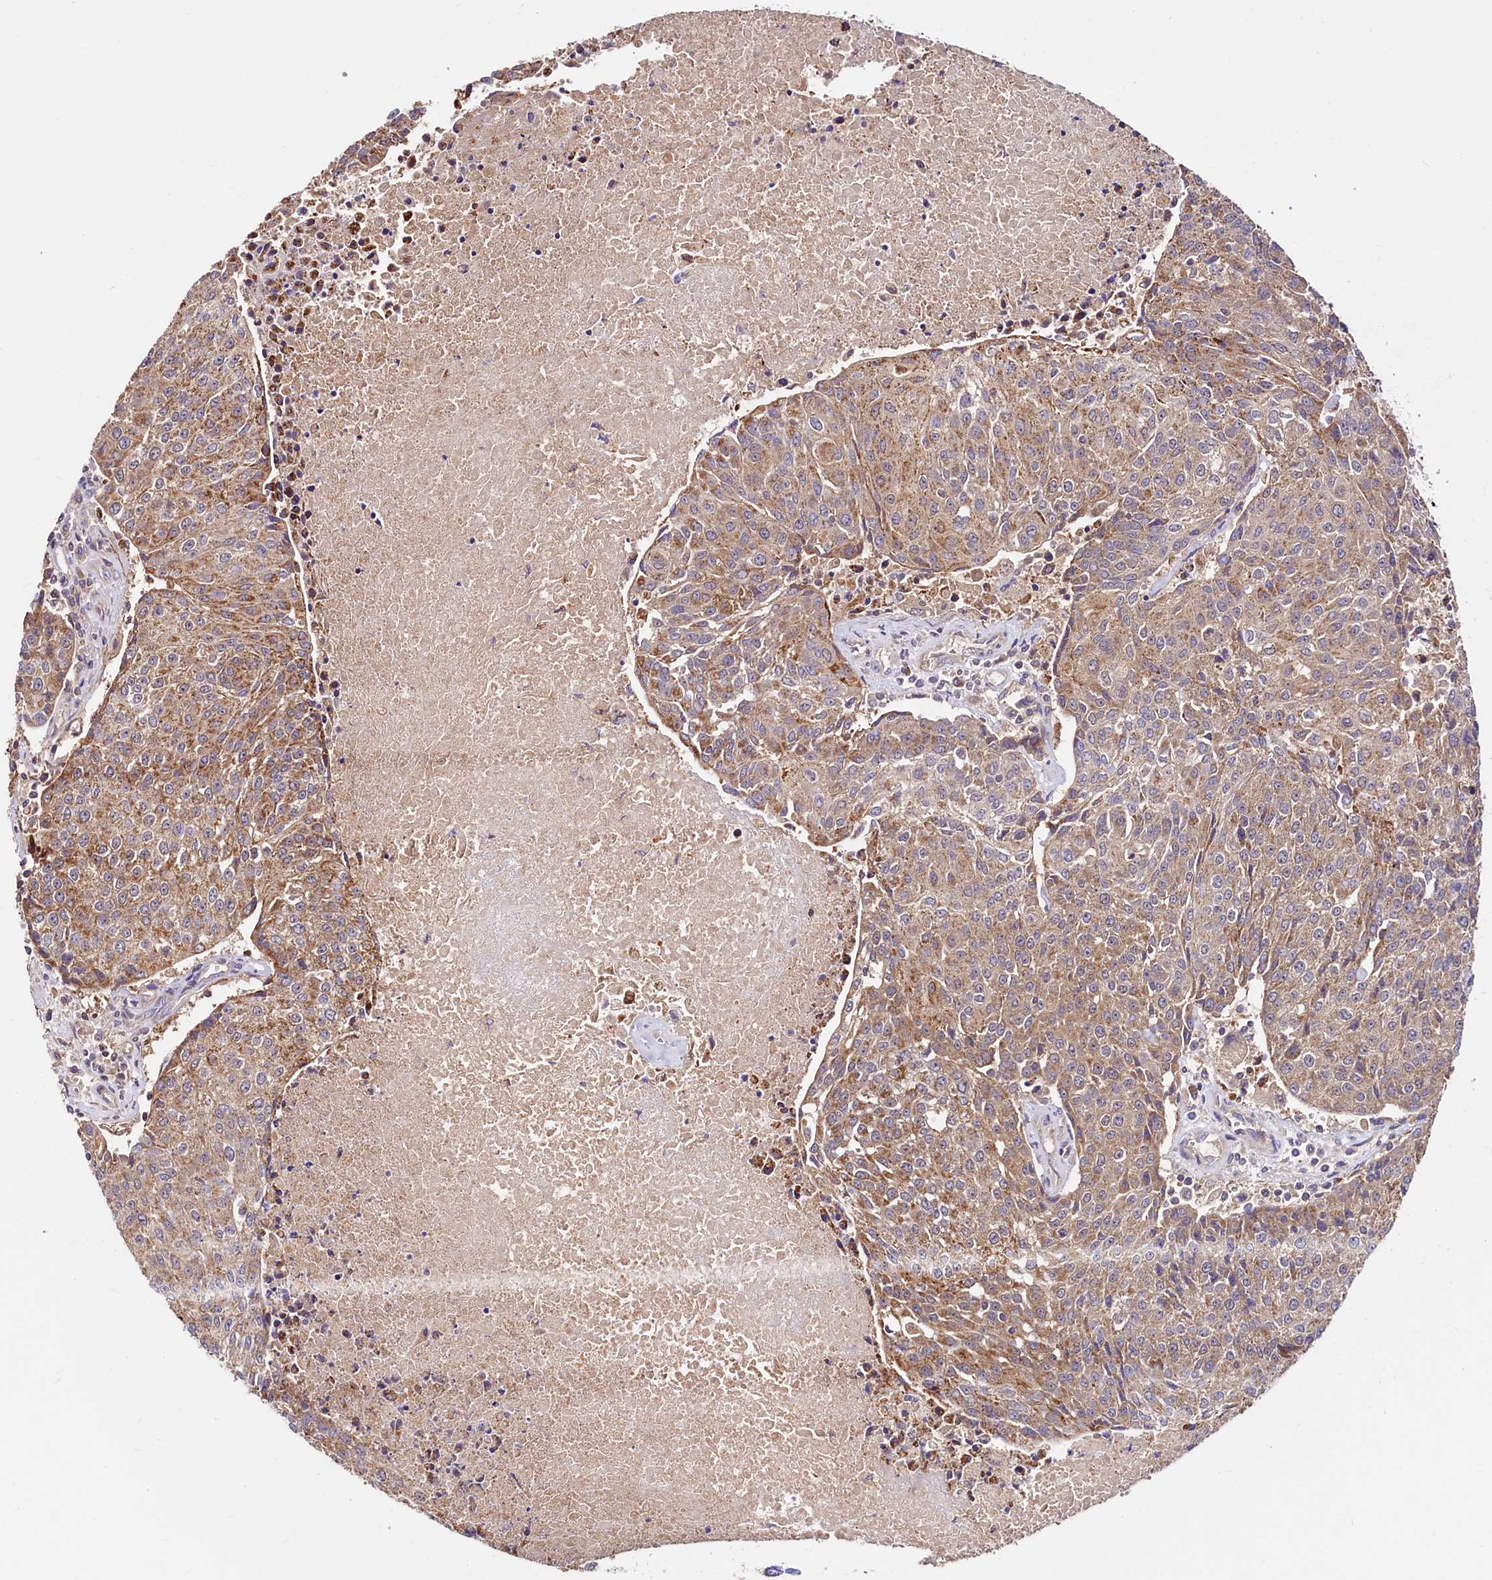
{"staining": {"intensity": "moderate", "quantity": ">75%", "location": "cytoplasmic/membranous"}, "tissue": "urothelial cancer", "cell_type": "Tumor cells", "image_type": "cancer", "snomed": [{"axis": "morphology", "description": "Urothelial carcinoma, High grade"}, {"axis": "topography", "description": "Urinary bladder"}], "caption": "A photomicrograph showing moderate cytoplasmic/membranous staining in about >75% of tumor cells in high-grade urothelial carcinoma, as visualized by brown immunohistochemical staining.", "gene": "CIAO3", "patient": {"sex": "female", "age": 85}}